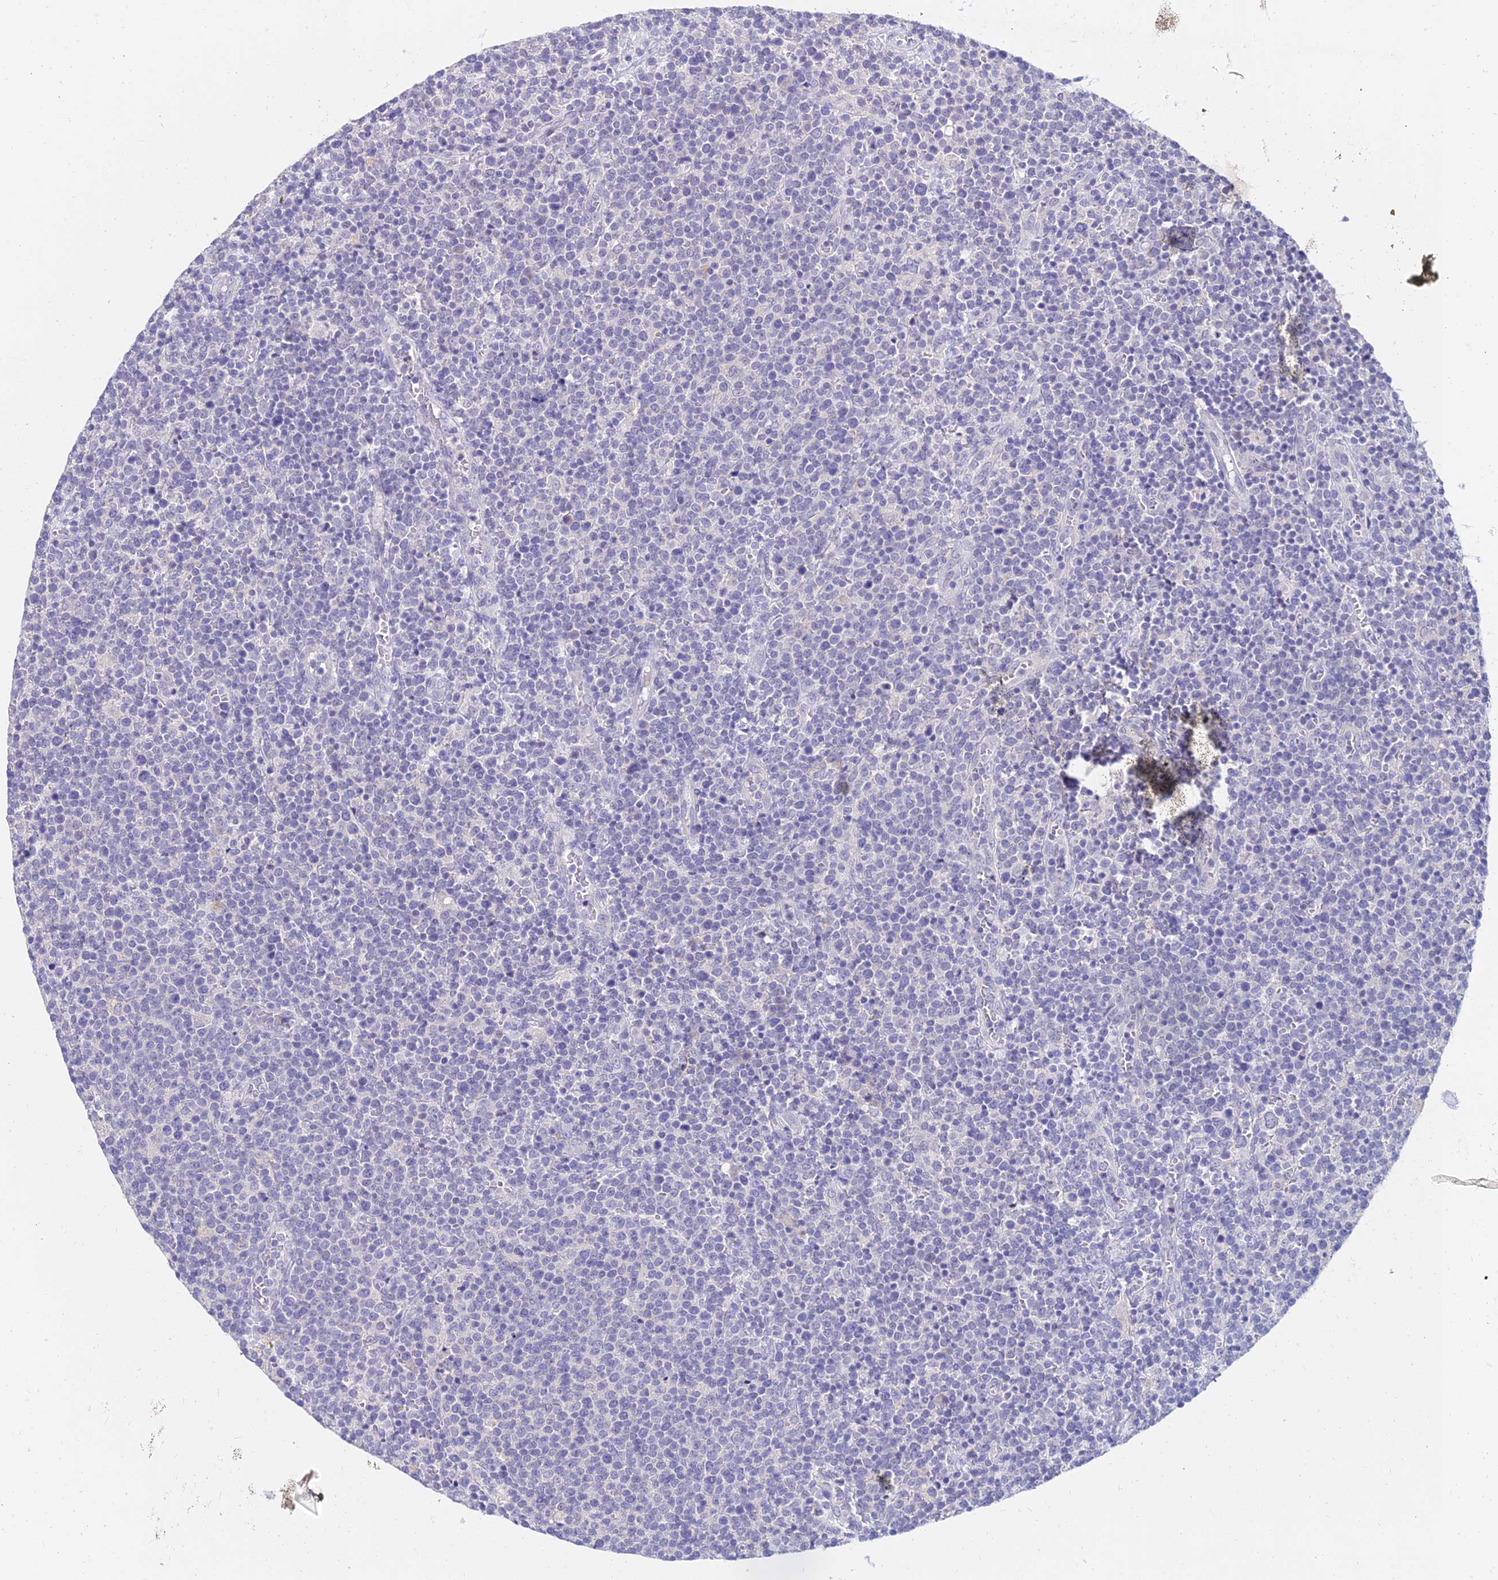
{"staining": {"intensity": "negative", "quantity": "none", "location": "none"}, "tissue": "lymphoma", "cell_type": "Tumor cells", "image_type": "cancer", "snomed": [{"axis": "morphology", "description": "Malignant lymphoma, non-Hodgkin's type, High grade"}, {"axis": "topography", "description": "Lymph node"}], "caption": "DAB (3,3'-diaminobenzidine) immunohistochemical staining of lymphoma exhibits no significant expression in tumor cells. (Brightfield microscopy of DAB (3,3'-diaminobenzidine) IHC at high magnification).", "gene": "NPY", "patient": {"sex": "male", "age": 61}}